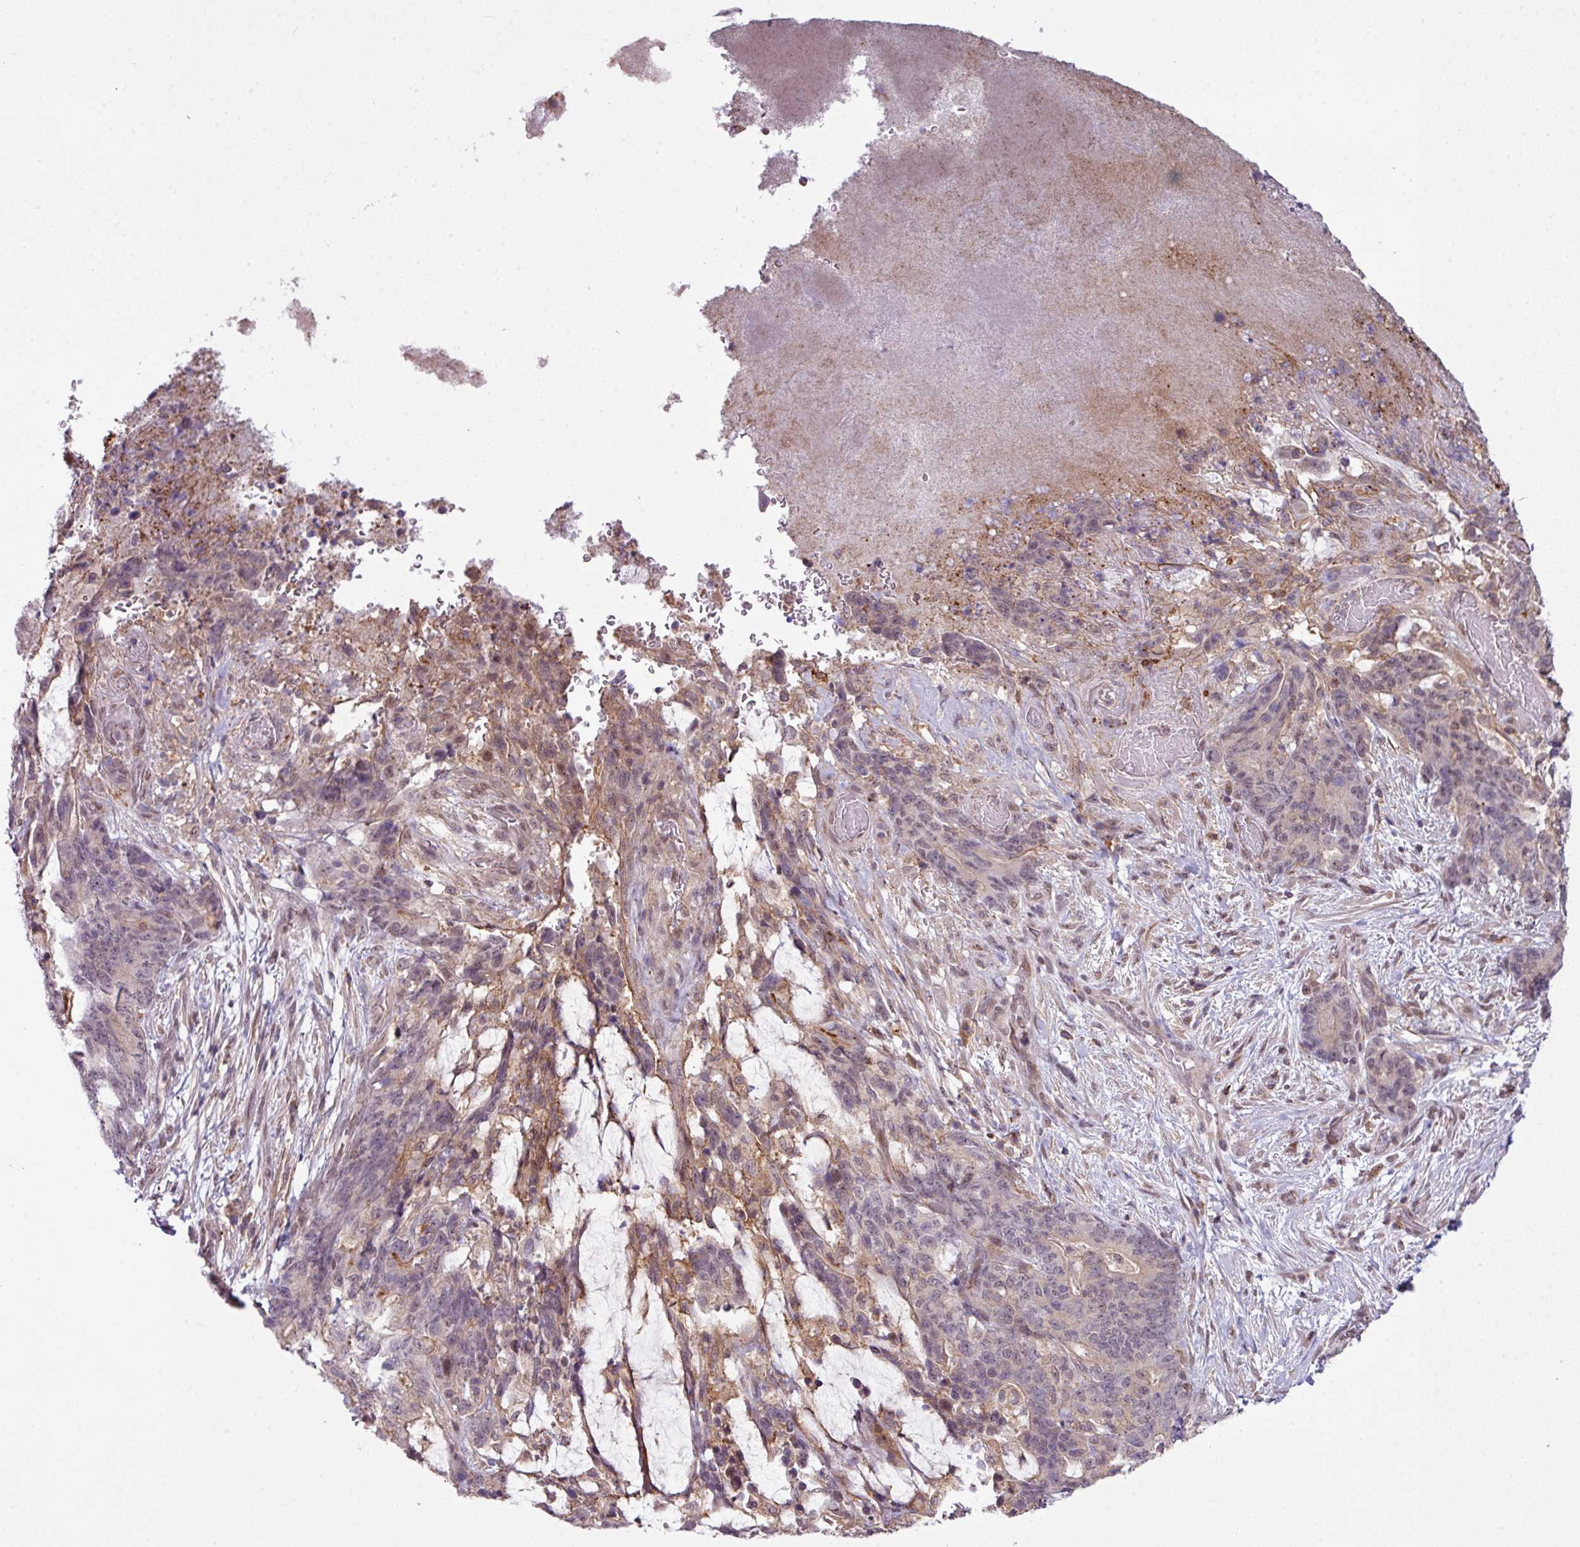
{"staining": {"intensity": "negative", "quantity": "none", "location": "none"}, "tissue": "stomach cancer", "cell_type": "Tumor cells", "image_type": "cancer", "snomed": [{"axis": "morphology", "description": "Normal tissue, NOS"}, {"axis": "morphology", "description": "Adenocarcinoma, NOS"}, {"axis": "topography", "description": "Stomach"}], "caption": "Tumor cells show no significant protein positivity in stomach cancer.", "gene": "ZC2HC1C", "patient": {"sex": "female", "age": 64}}